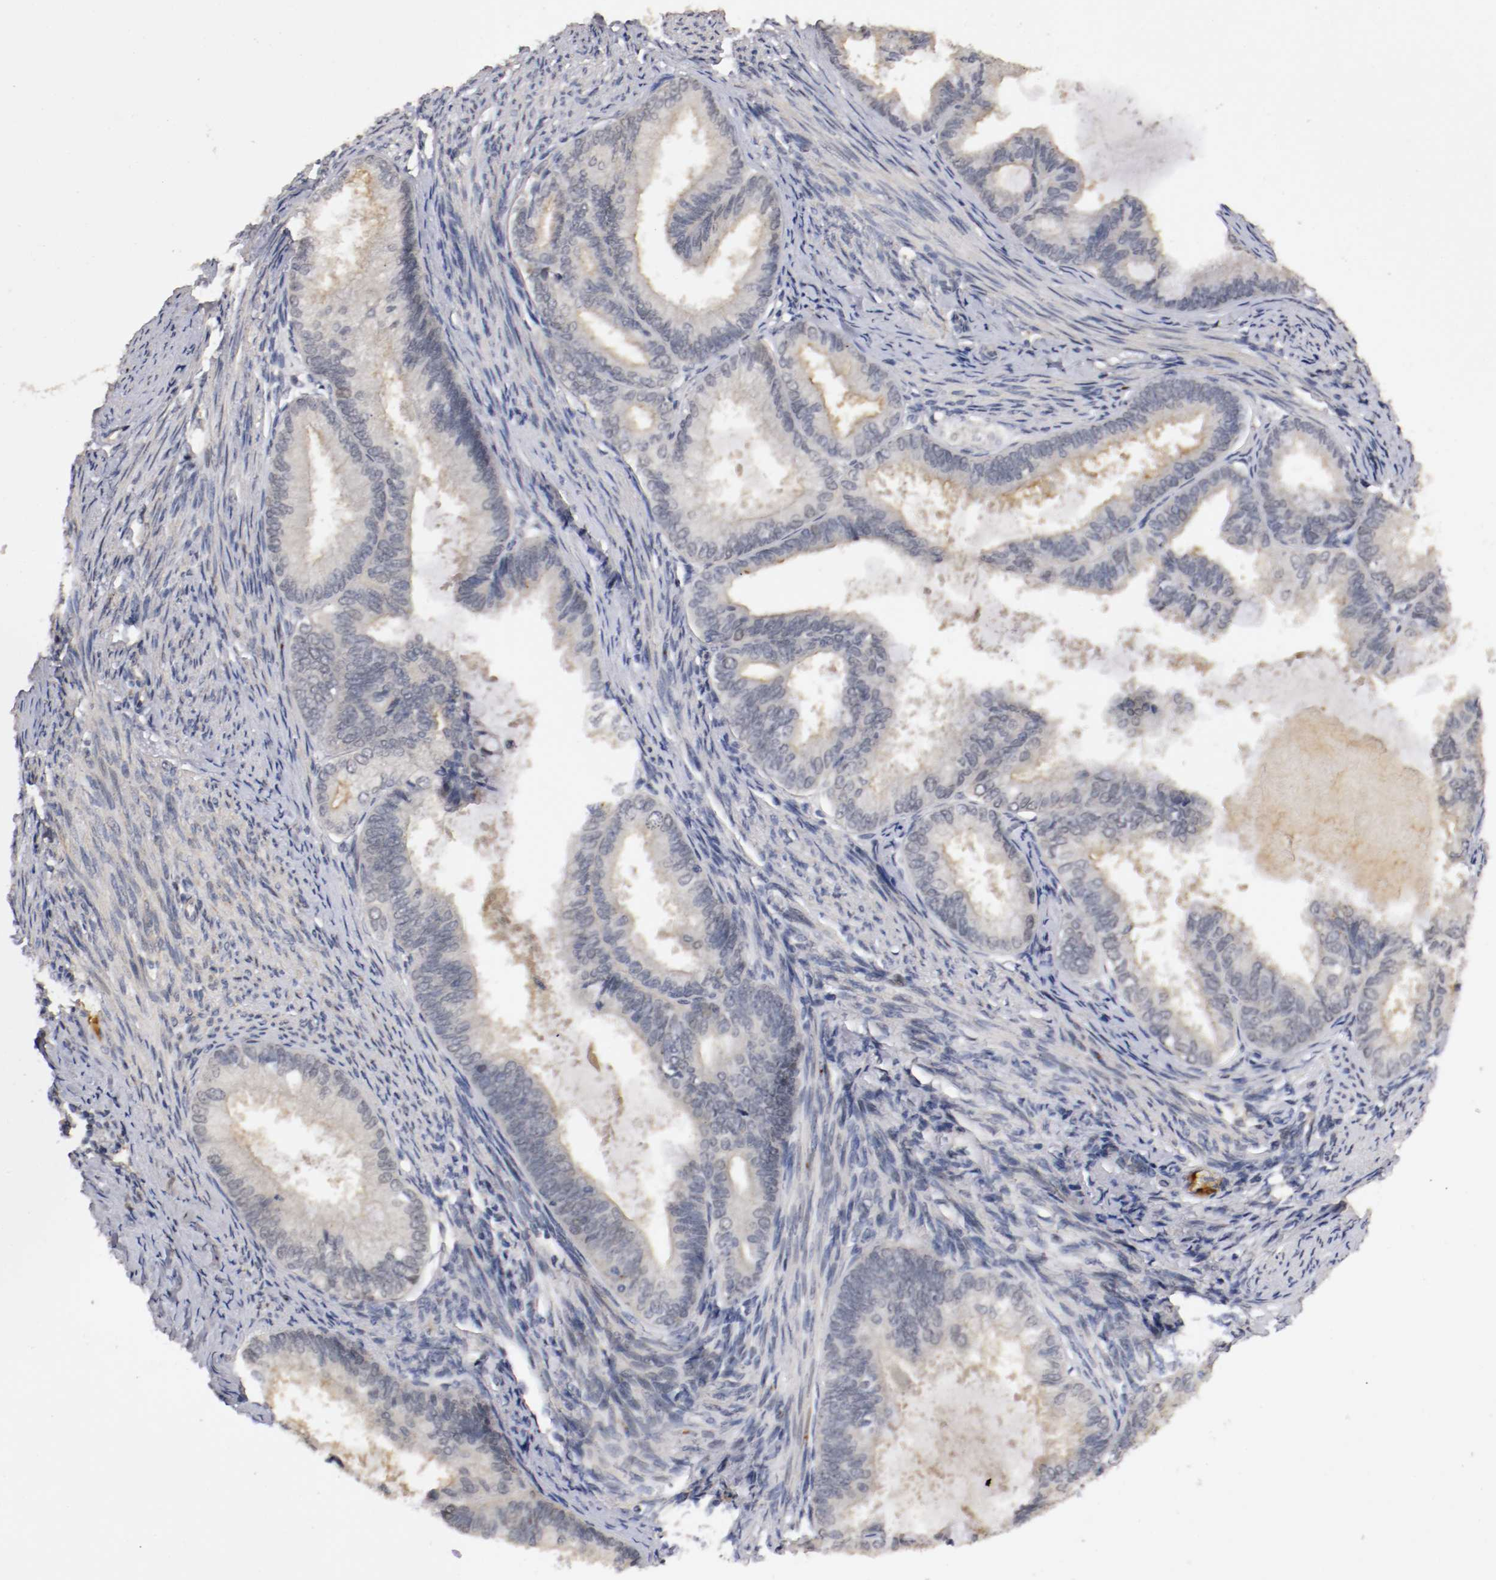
{"staining": {"intensity": "negative", "quantity": "none", "location": "none"}, "tissue": "endometrial cancer", "cell_type": "Tumor cells", "image_type": "cancer", "snomed": [{"axis": "morphology", "description": "Adenocarcinoma, NOS"}, {"axis": "topography", "description": "Endometrium"}], "caption": "Photomicrograph shows no significant protein staining in tumor cells of endometrial cancer (adenocarcinoma). Nuclei are stained in blue.", "gene": "TNFRSF1B", "patient": {"sex": "female", "age": 86}}